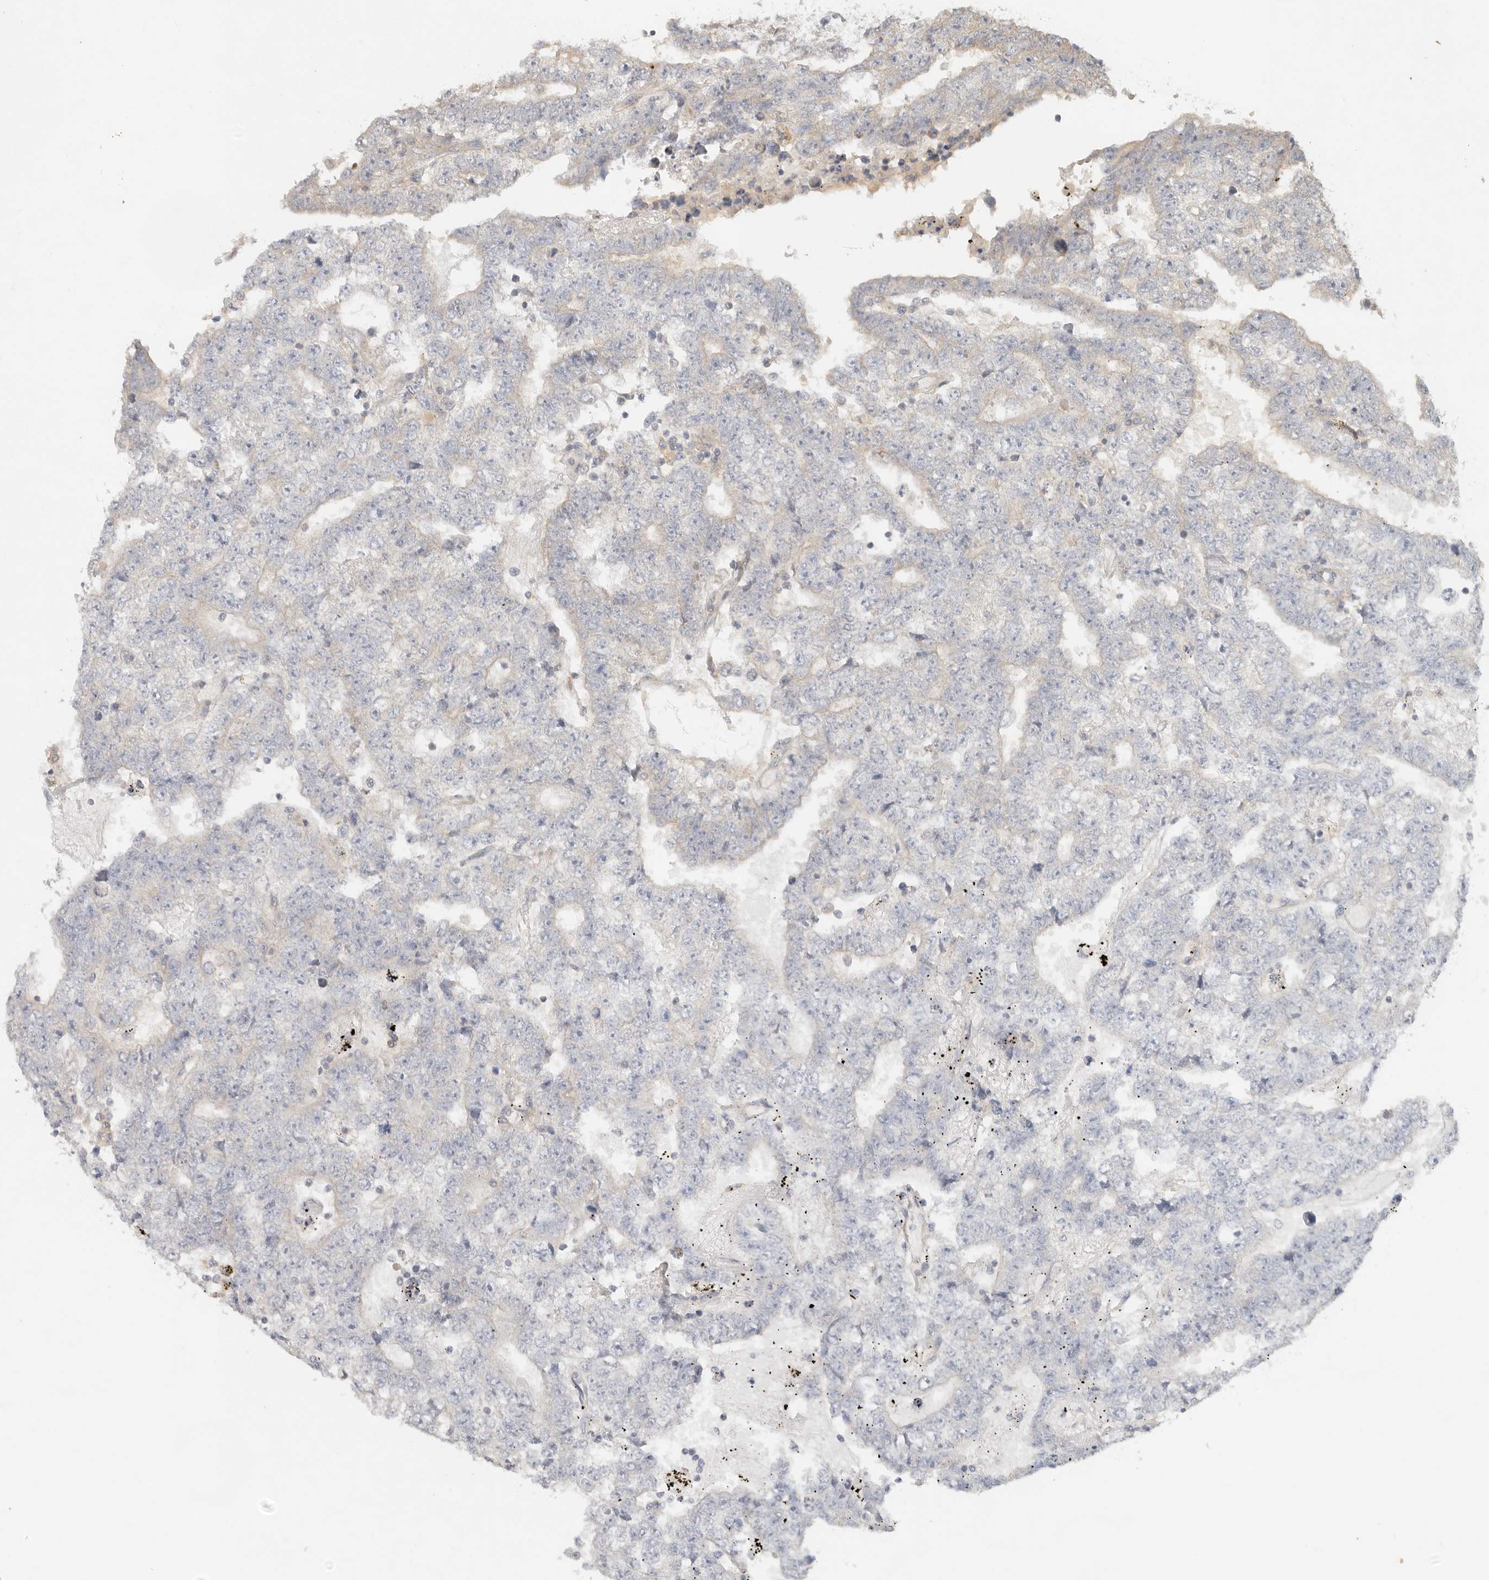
{"staining": {"intensity": "negative", "quantity": "none", "location": "none"}, "tissue": "testis cancer", "cell_type": "Tumor cells", "image_type": "cancer", "snomed": [{"axis": "morphology", "description": "Carcinoma, Embryonal, NOS"}, {"axis": "topography", "description": "Testis"}], "caption": "The immunohistochemistry (IHC) image has no significant staining in tumor cells of testis cancer (embryonal carcinoma) tissue.", "gene": "HECTD3", "patient": {"sex": "male", "age": 25}}